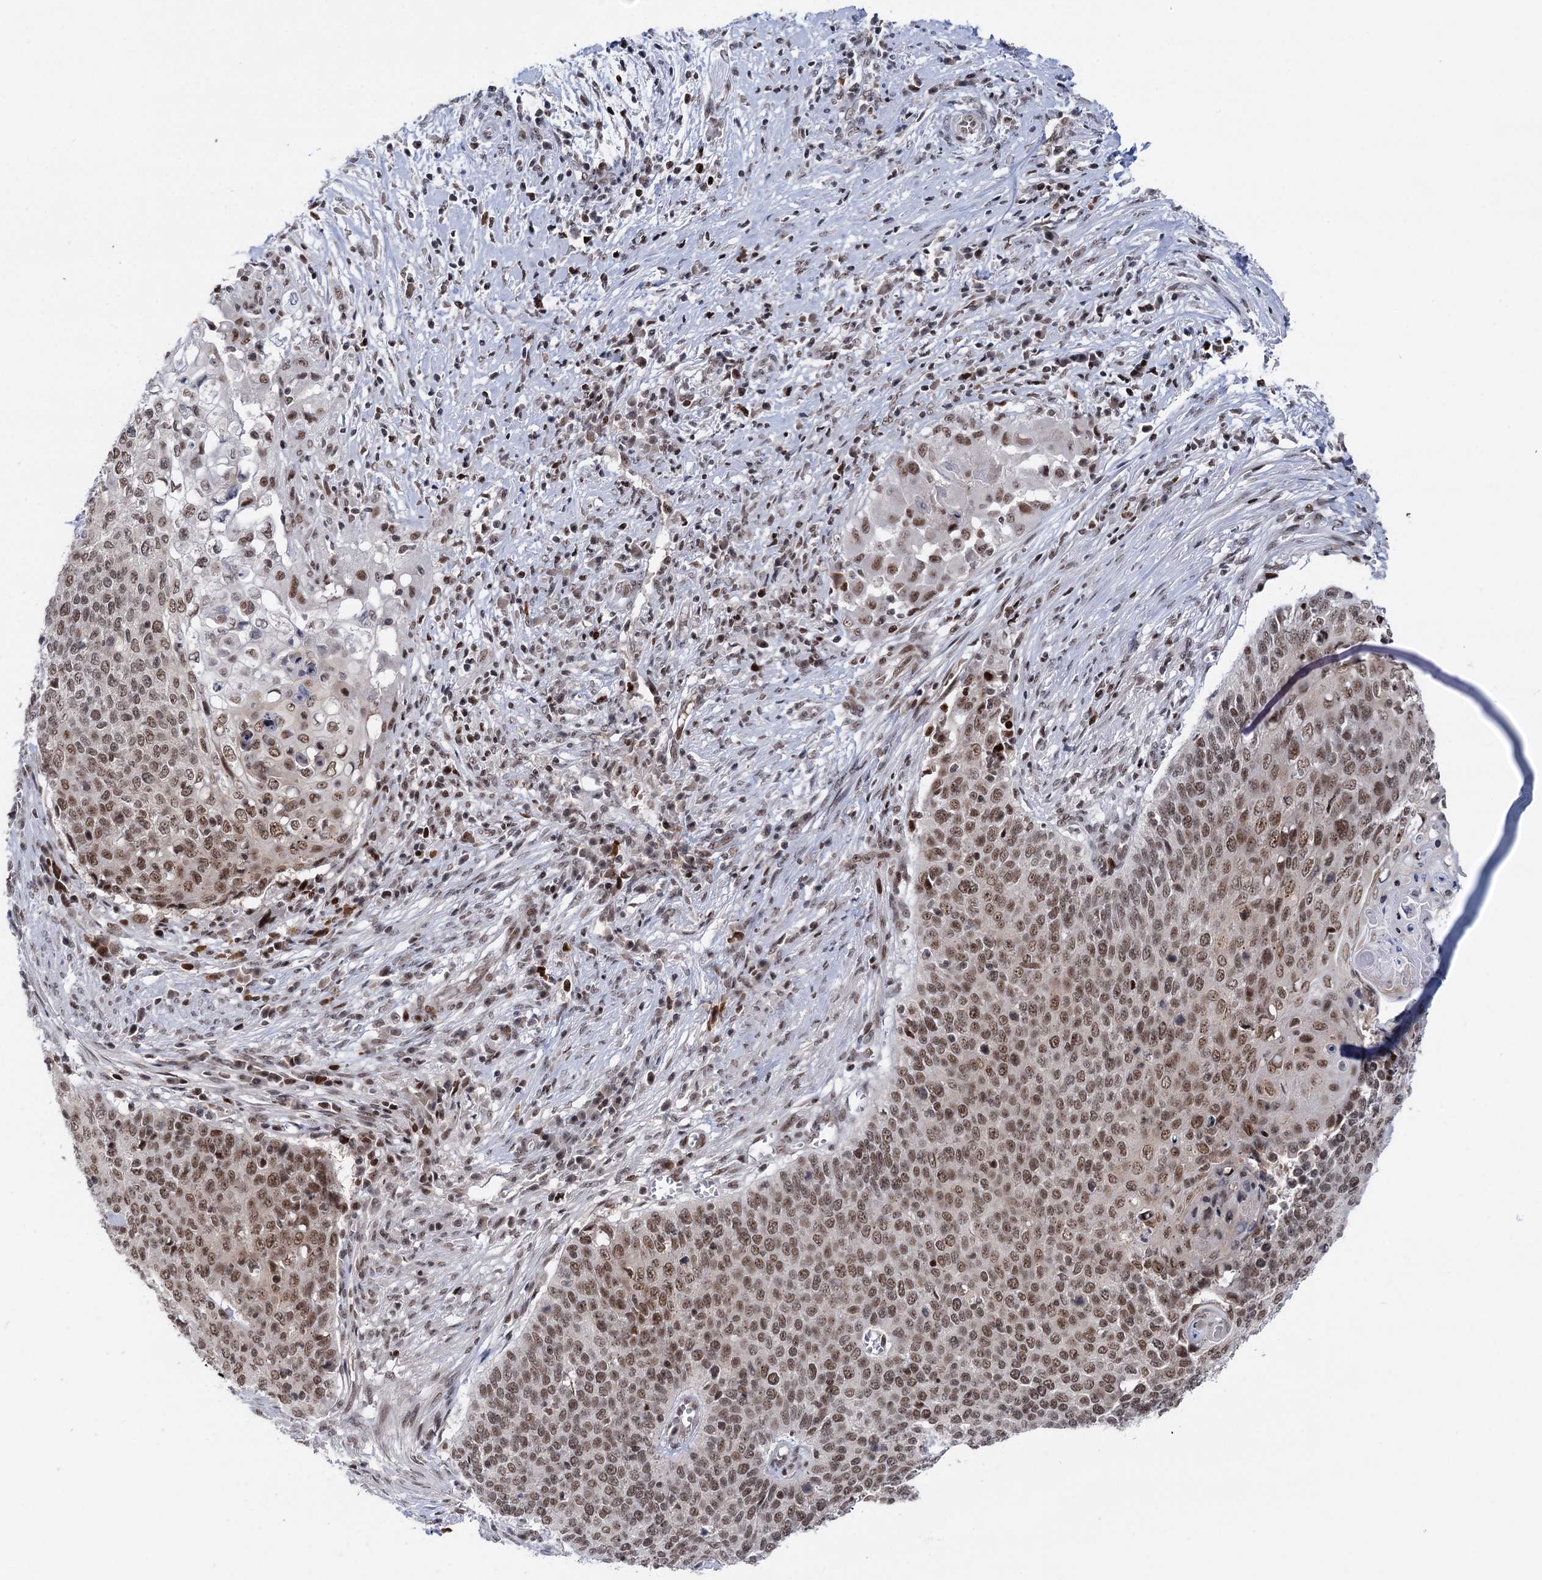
{"staining": {"intensity": "moderate", "quantity": ">75%", "location": "nuclear"}, "tissue": "cervical cancer", "cell_type": "Tumor cells", "image_type": "cancer", "snomed": [{"axis": "morphology", "description": "Squamous cell carcinoma, NOS"}, {"axis": "topography", "description": "Cervix"}], "caption": "An image of squamous cell carcinoma (cervical) stained for a protein reveals moderate nuclear brown staining in tumor cells. The staining was performed using DAB, with brown indicating positive protein expression. Nuclei are stained blue with hematoxylin.", "gene": "ZCCHC10", "patient": {"sex": "female", "age": 39}}